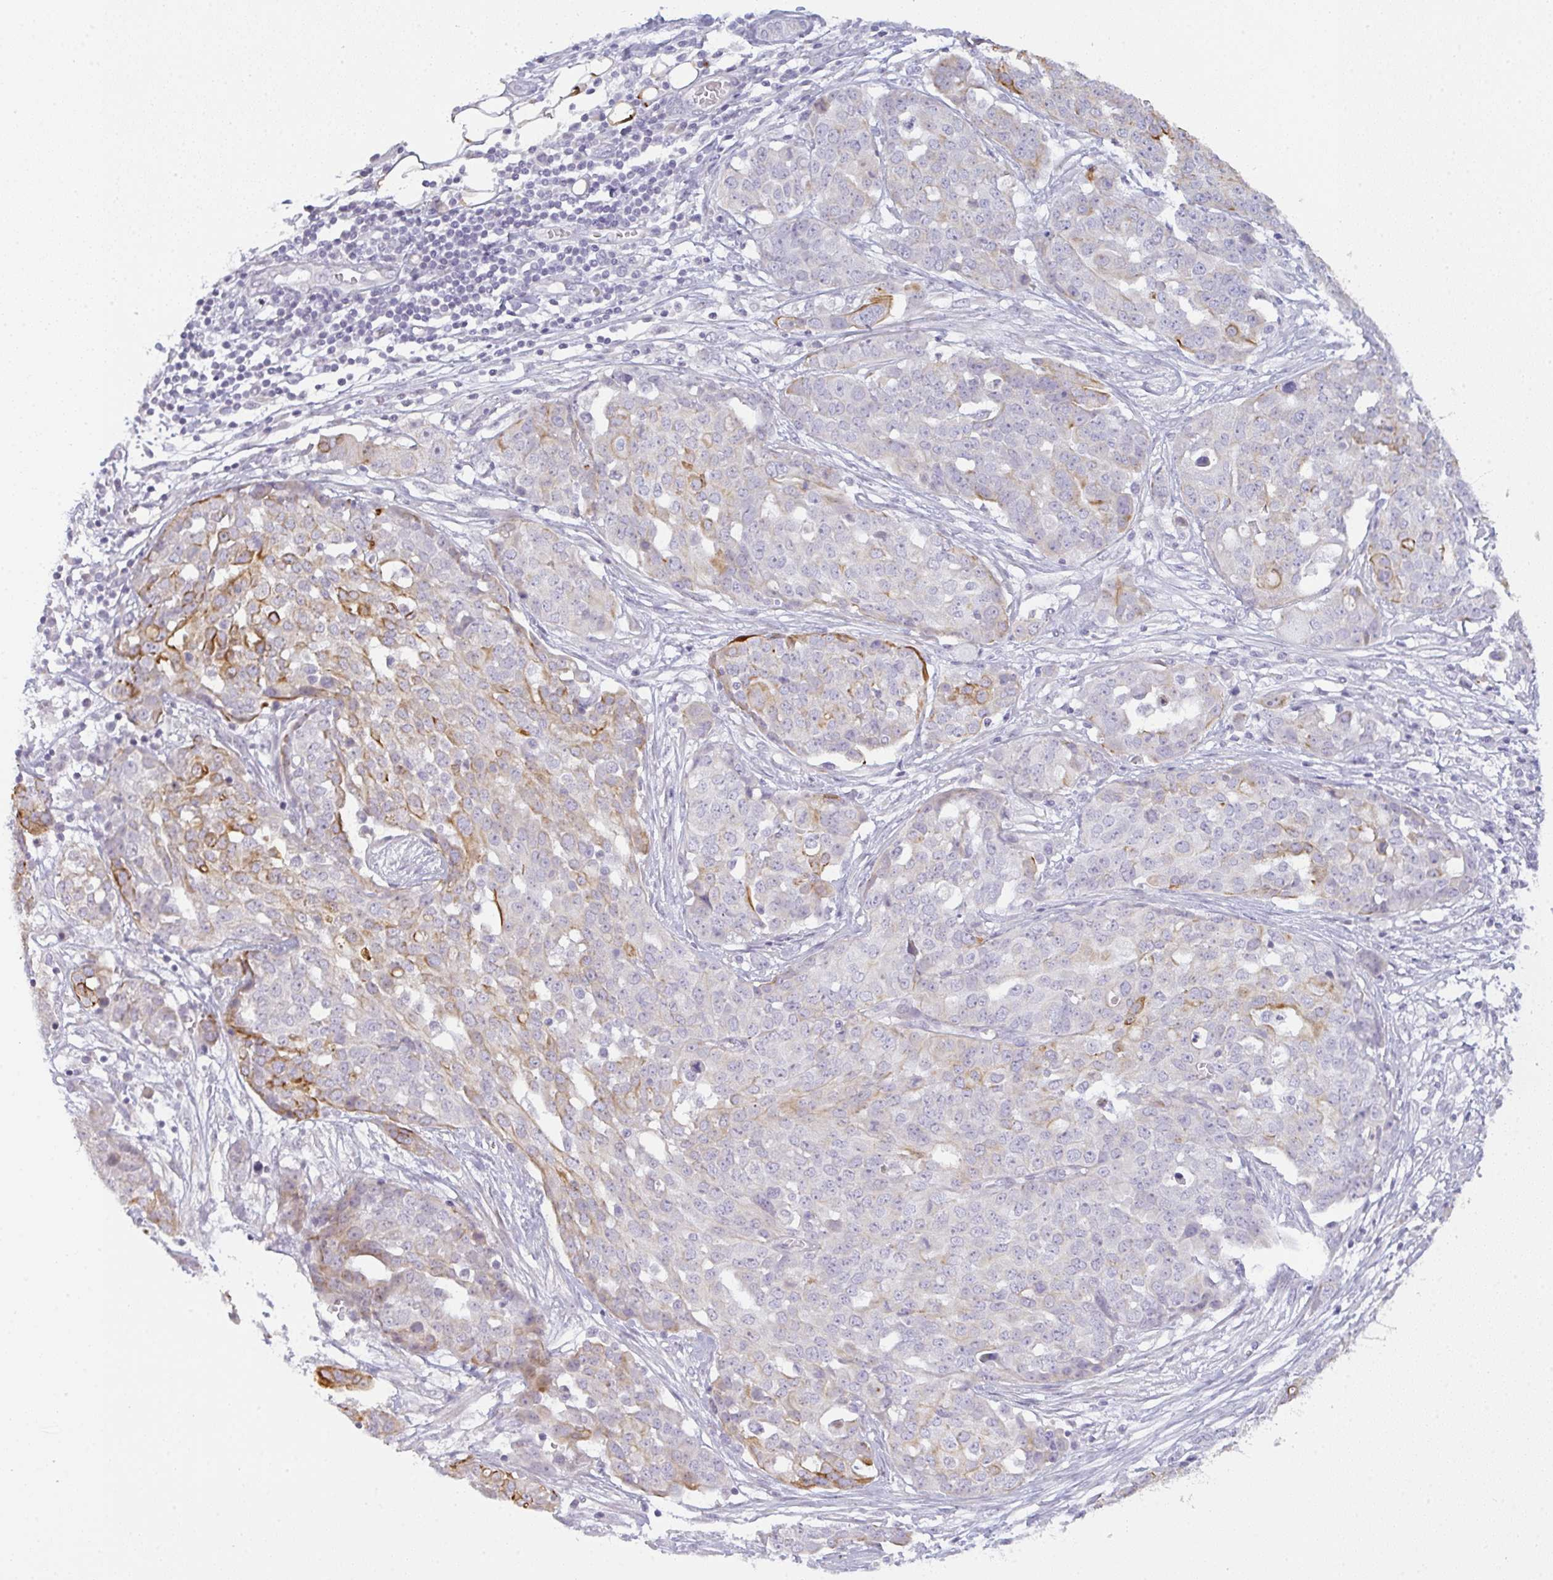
{"staining": {"intensity": "moderate", "quantity": "<25%", "location": "cytoplasmic/membranous"}, "tissue": "ovarian cancer", "cell_type": "Tumor cells", "image_type": "cancer", "snomed": [{"axis": "morphology", "description": "Cystadenocarcinoma, serous, NOS"}, {"axis": "topography", "description": "Soft tissue"}, {"axis": "topography", "description": "Ovary"}], "caption": "Ovarian cancer stained for a protein (brown) exhibits moderate cytoplasmic/membranous positive staining in approximately <25% of tumor cells.", "gene": "SIRPB2", "patient": {"sex": "female", "age": 57}}